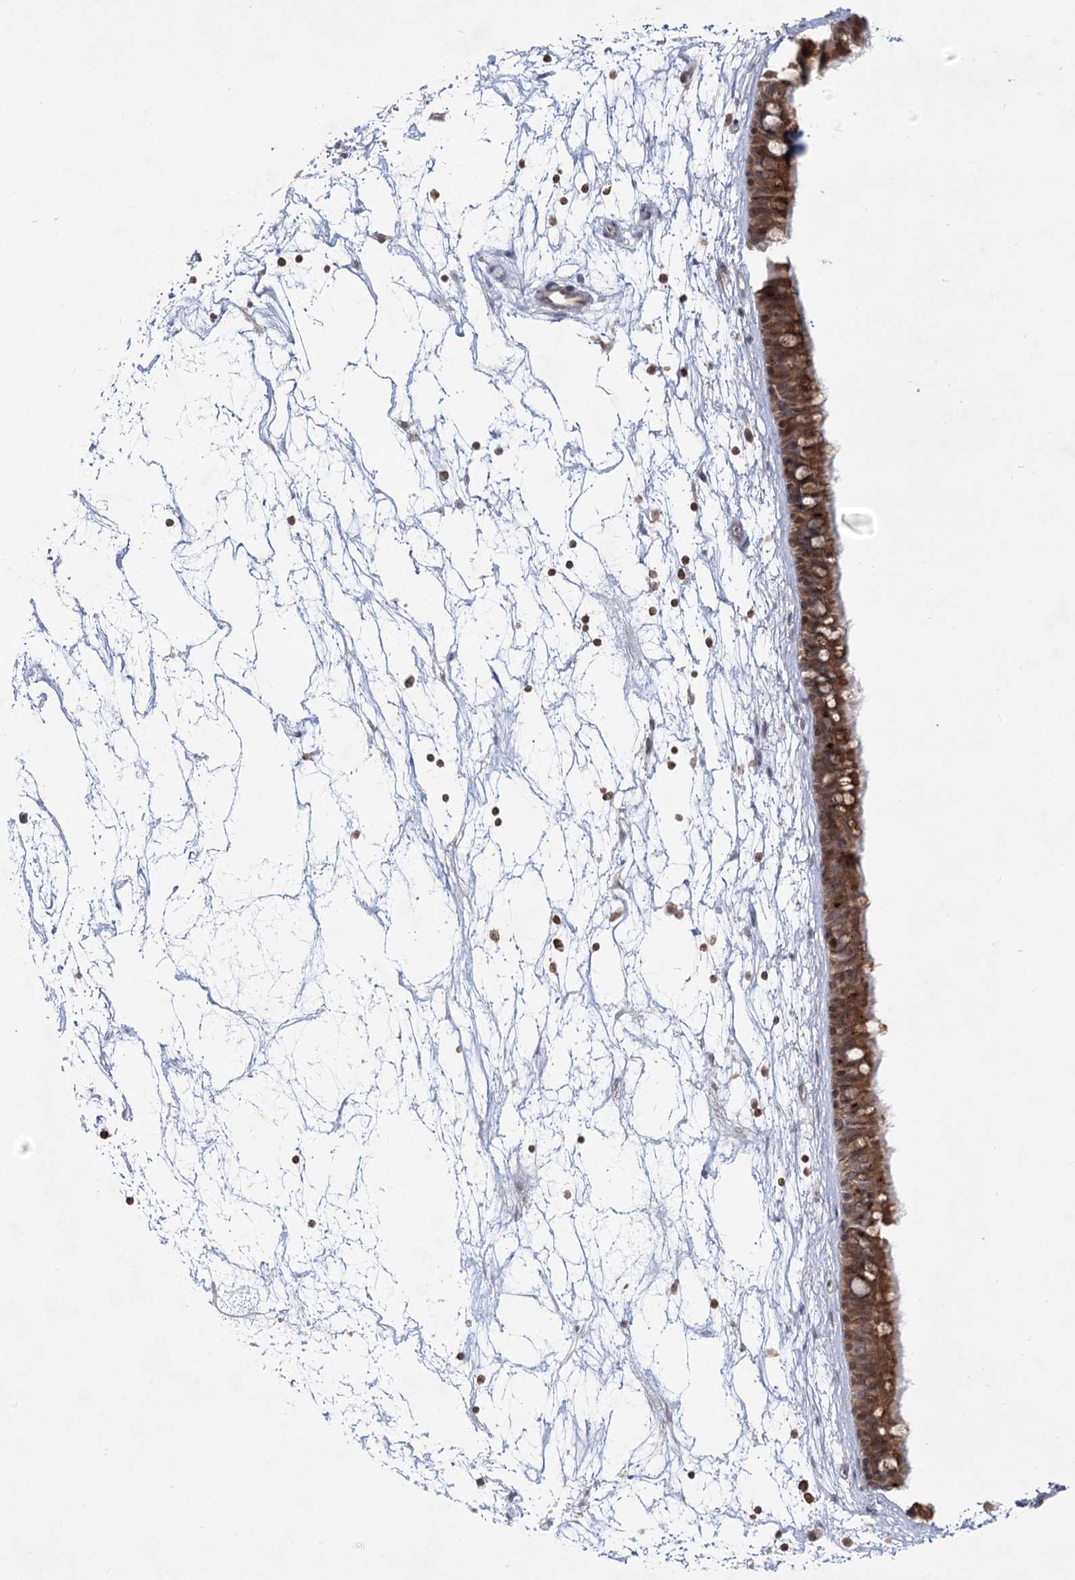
{"staining": {"intensity": "moderate", "quantity": ">75%", "location": "cytoplasmic/membranous"}, "tissue": "nasopharynx", "cell_type": "Respiratory epithelial cells", "image_type": "normal", "snomed": [{"axis": "morphology", "description": "Normal tissue, NOS"}, {"axis": "topography", "description": "Nasopharynx"}], "caption": "IHC photomicrograph of normal nasopharynx: nasopharynx stained using immunohistochemistry (IHC) reveals medium levels of moderate protein expression localized specifically in the cytoplasmic/membranous of respiratory epithelial cells, appearing as a cytoplasmic/membranous brown color.", "gene": "SYTL1", "patient": {"sex": "male", "age": 64}}